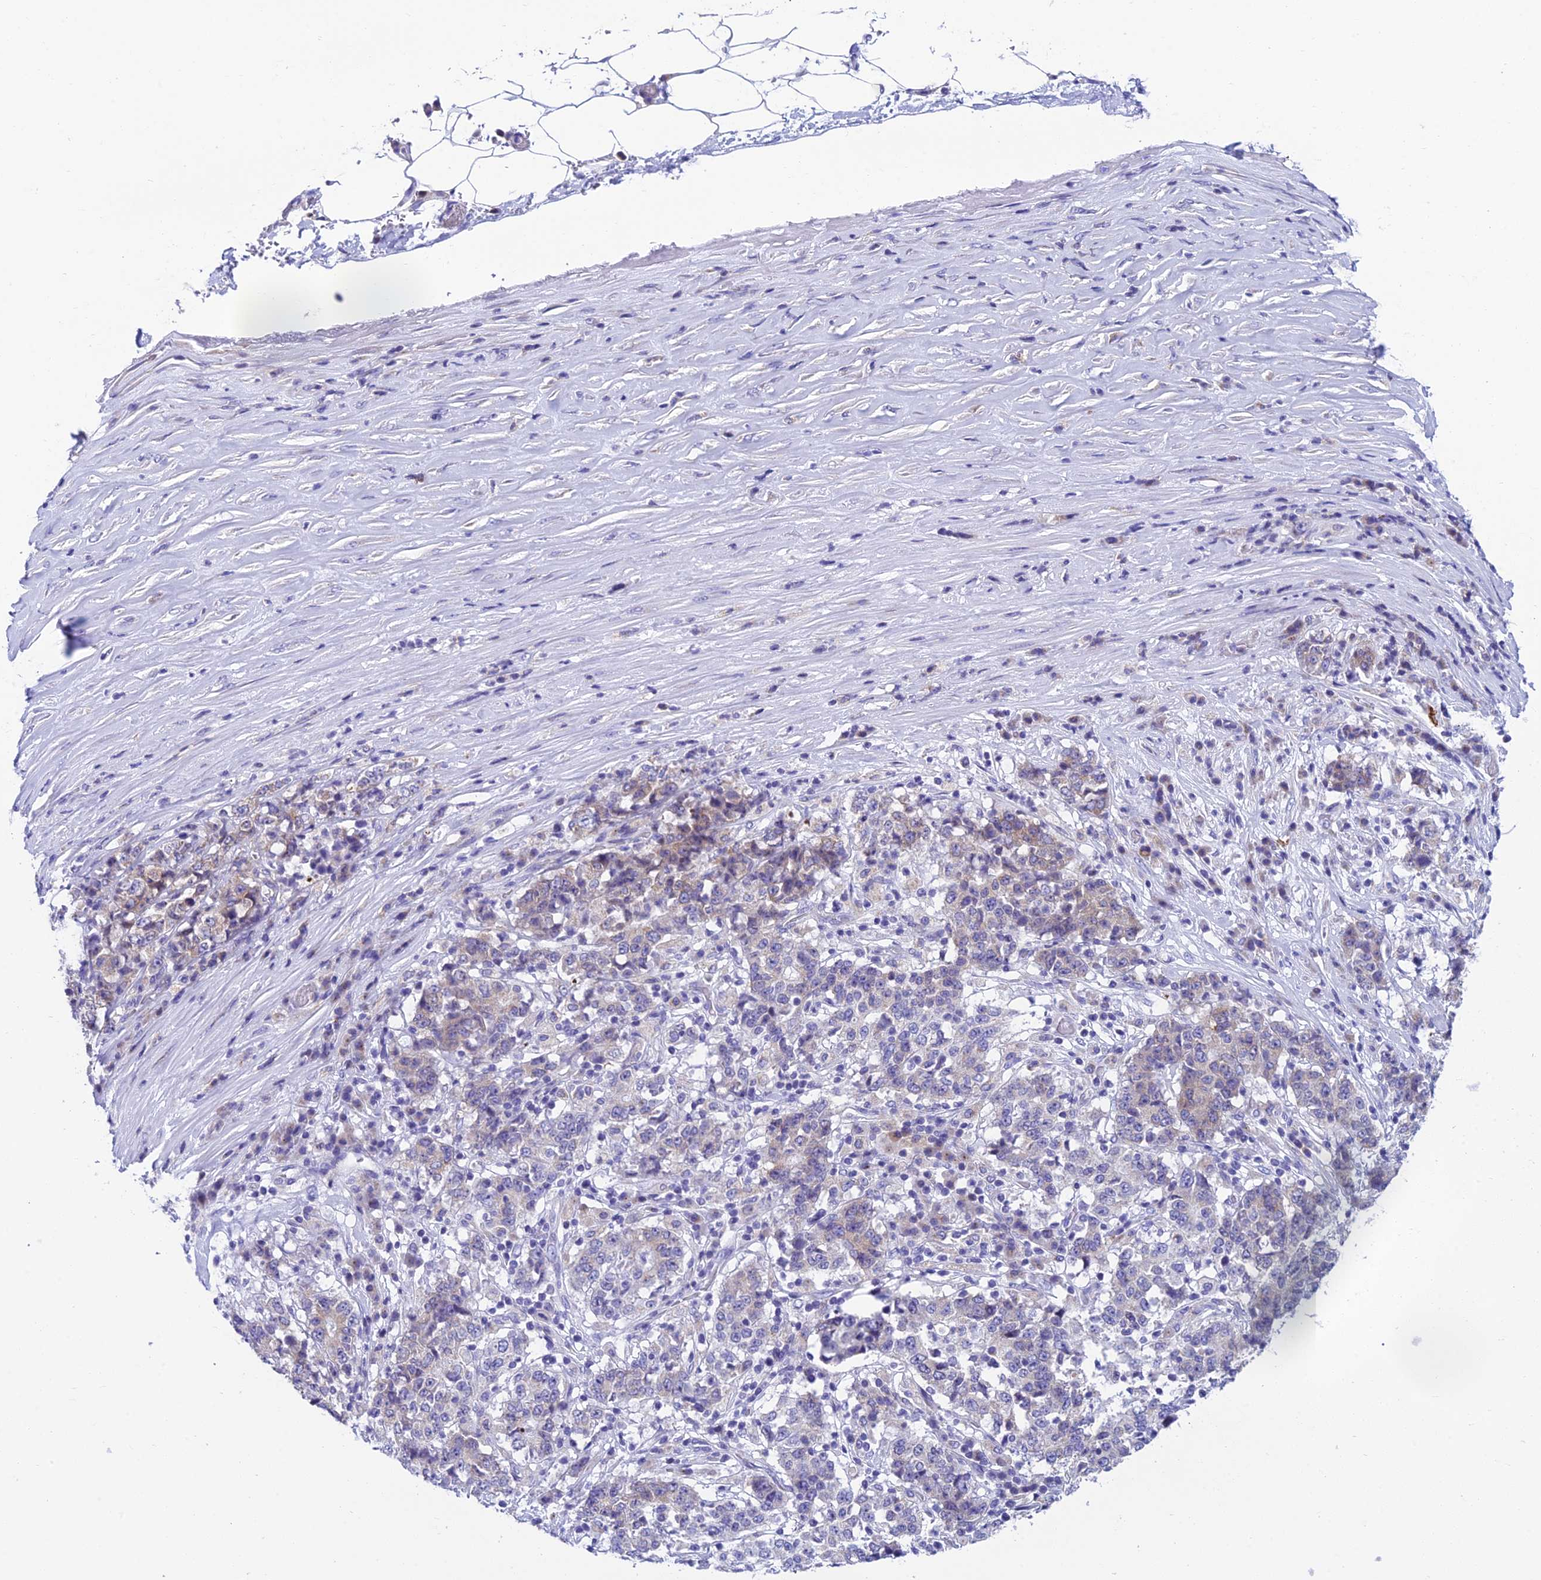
{"staining": {"intensity": "negative", "quantity": "none", "location": "none"}, "tissue": "stomach cancer", "cell_type": "Tumor cells", "image_type": "cancer", "snomed": [{"axis": "morphology", "description": "Adenocarcinoma, NOS"}, {"axis": "topography", "description": "Stomach"}], "caption": "An image of human stomach cancer is negative for staining in tumor cells.", "gene": "REEP4", "patient": {"sex": "male", "age": 59}}